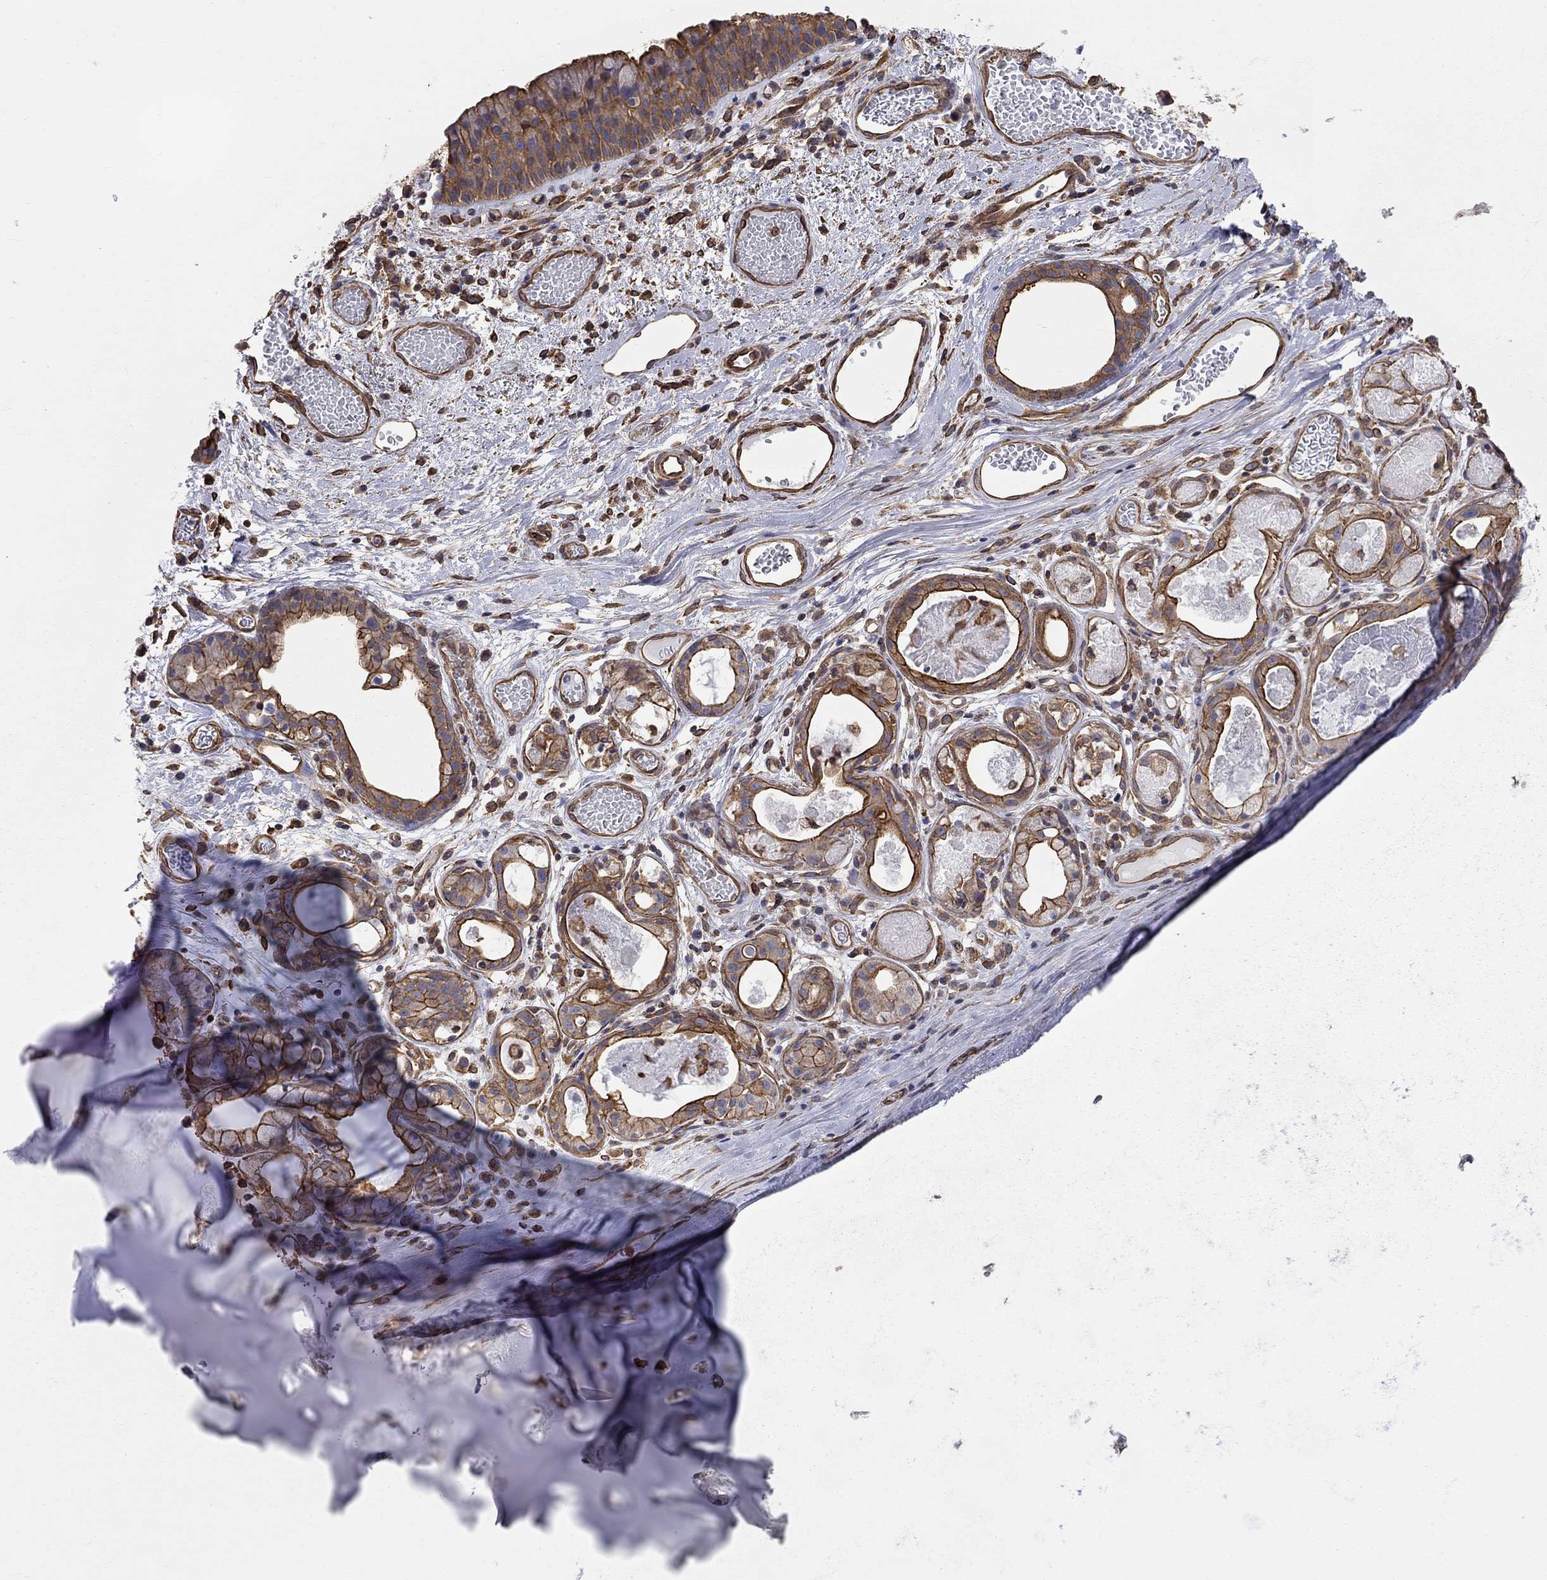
{"staining": {"intensity": "negative", "quantity": "none", "location": "none"}, "tissue": "adipose tissue", "cell_type": "Adipocytes", "image_type": "normal", "snomed": [{"axis": "morphology", "description": "Normal tissue, NOS"}, {"axis": "topography", "description": "Cartilage tissue"}], "caption": "Immunohistochemistry image of benign adipose tissue: human adipose tissue stained with DAB displays no significant protein expression in adipocytes.", "gene": "BICDL2", "patient": {"sex": "male", "age": 81}}